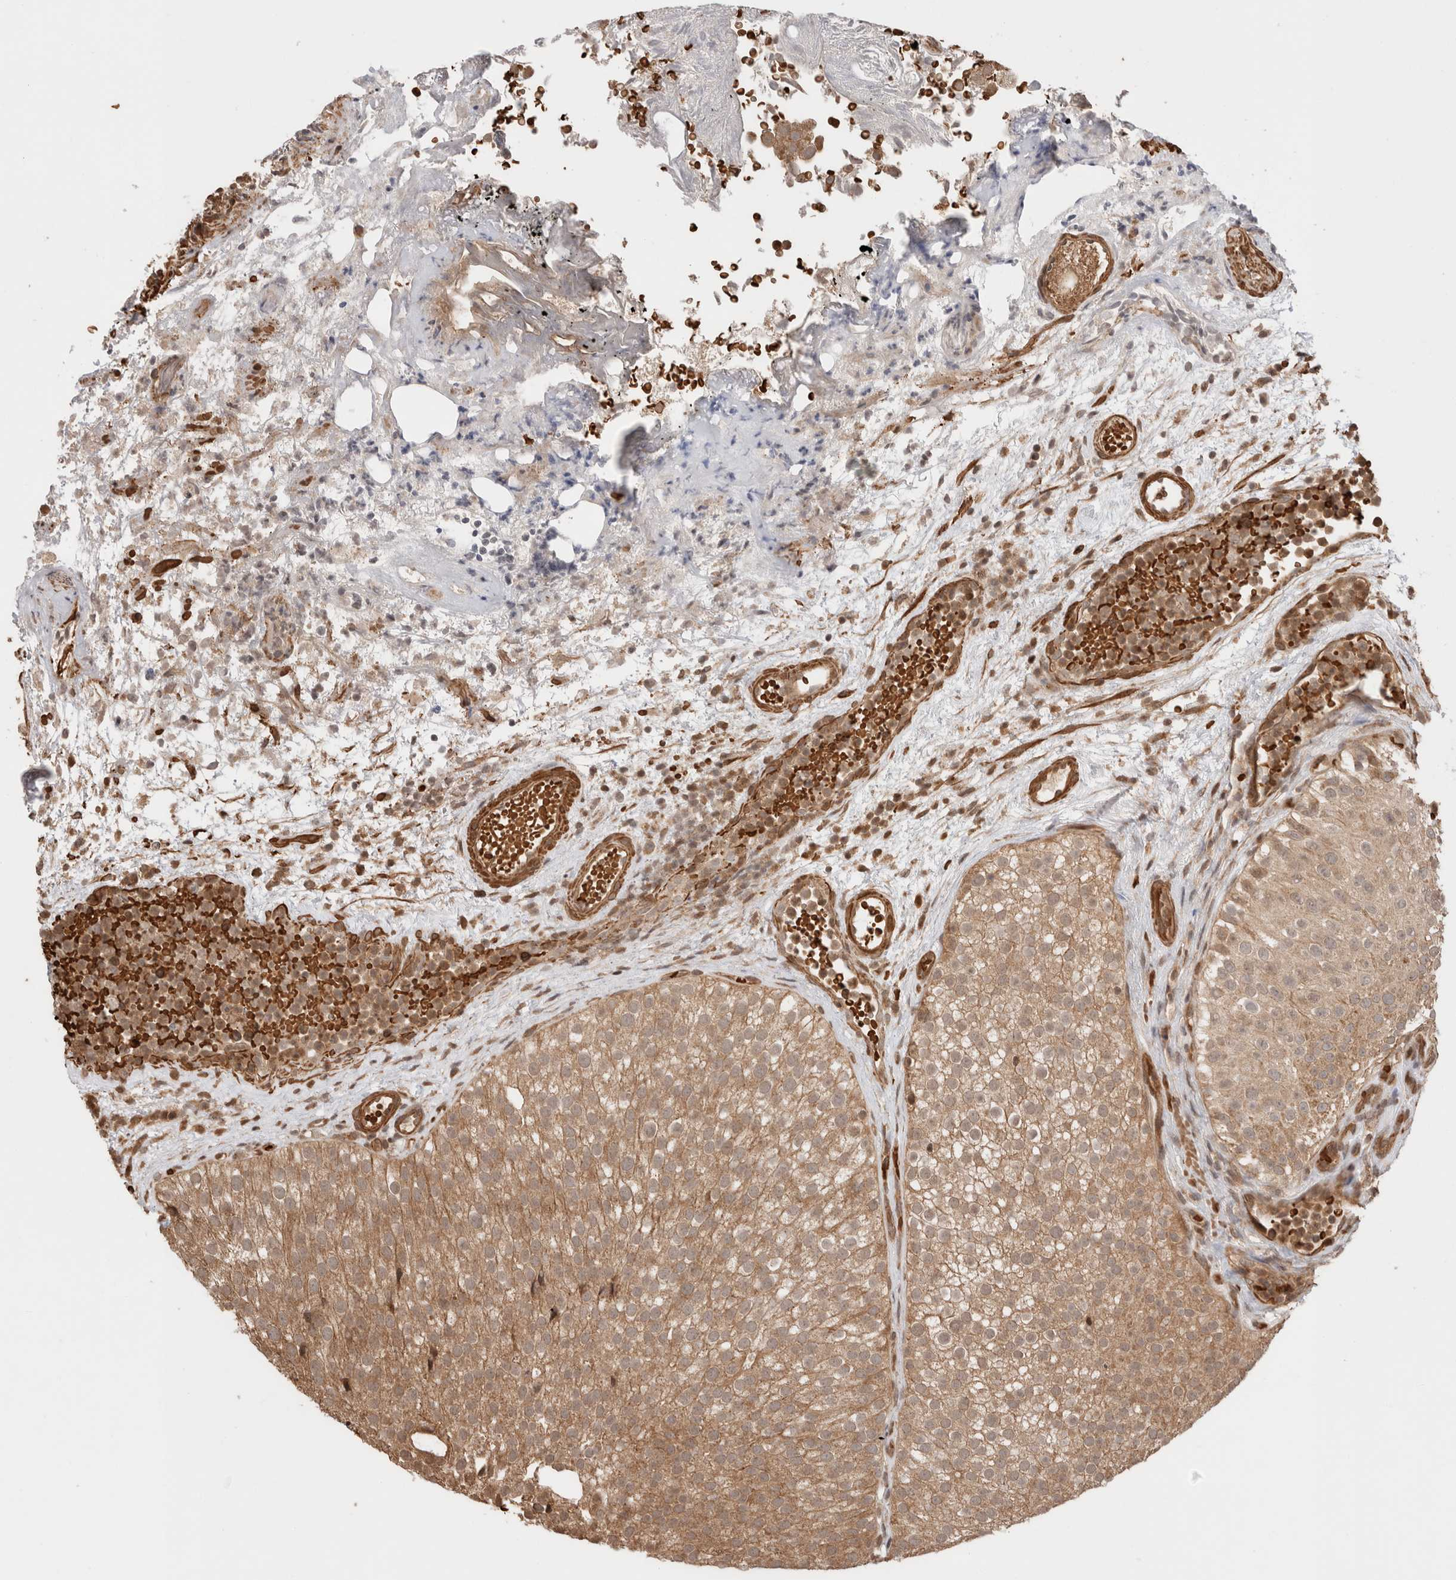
{"staining": {"intensity": "moderate", "quantity": ">75%", "location": "cytoplasmic/membranous"}, "tissue": "urothelial cancer", "cell_type": "Tumor cells", "image_type": "cancer", "snomed": [{"axis": "morphology", "description": "Urothelial carcinoma, Low grade"}, {"axis": "topography", "description": "Urinary bladder"}], "caption": "Urothelial carcinoma (low-grade) stained with a brown dye exhibits moderate cytoplasmic/membranous positive staining in about >75% of tumor cells.", "gene": "ZNF649", "patient": {"sex": "male", "age": 78}}